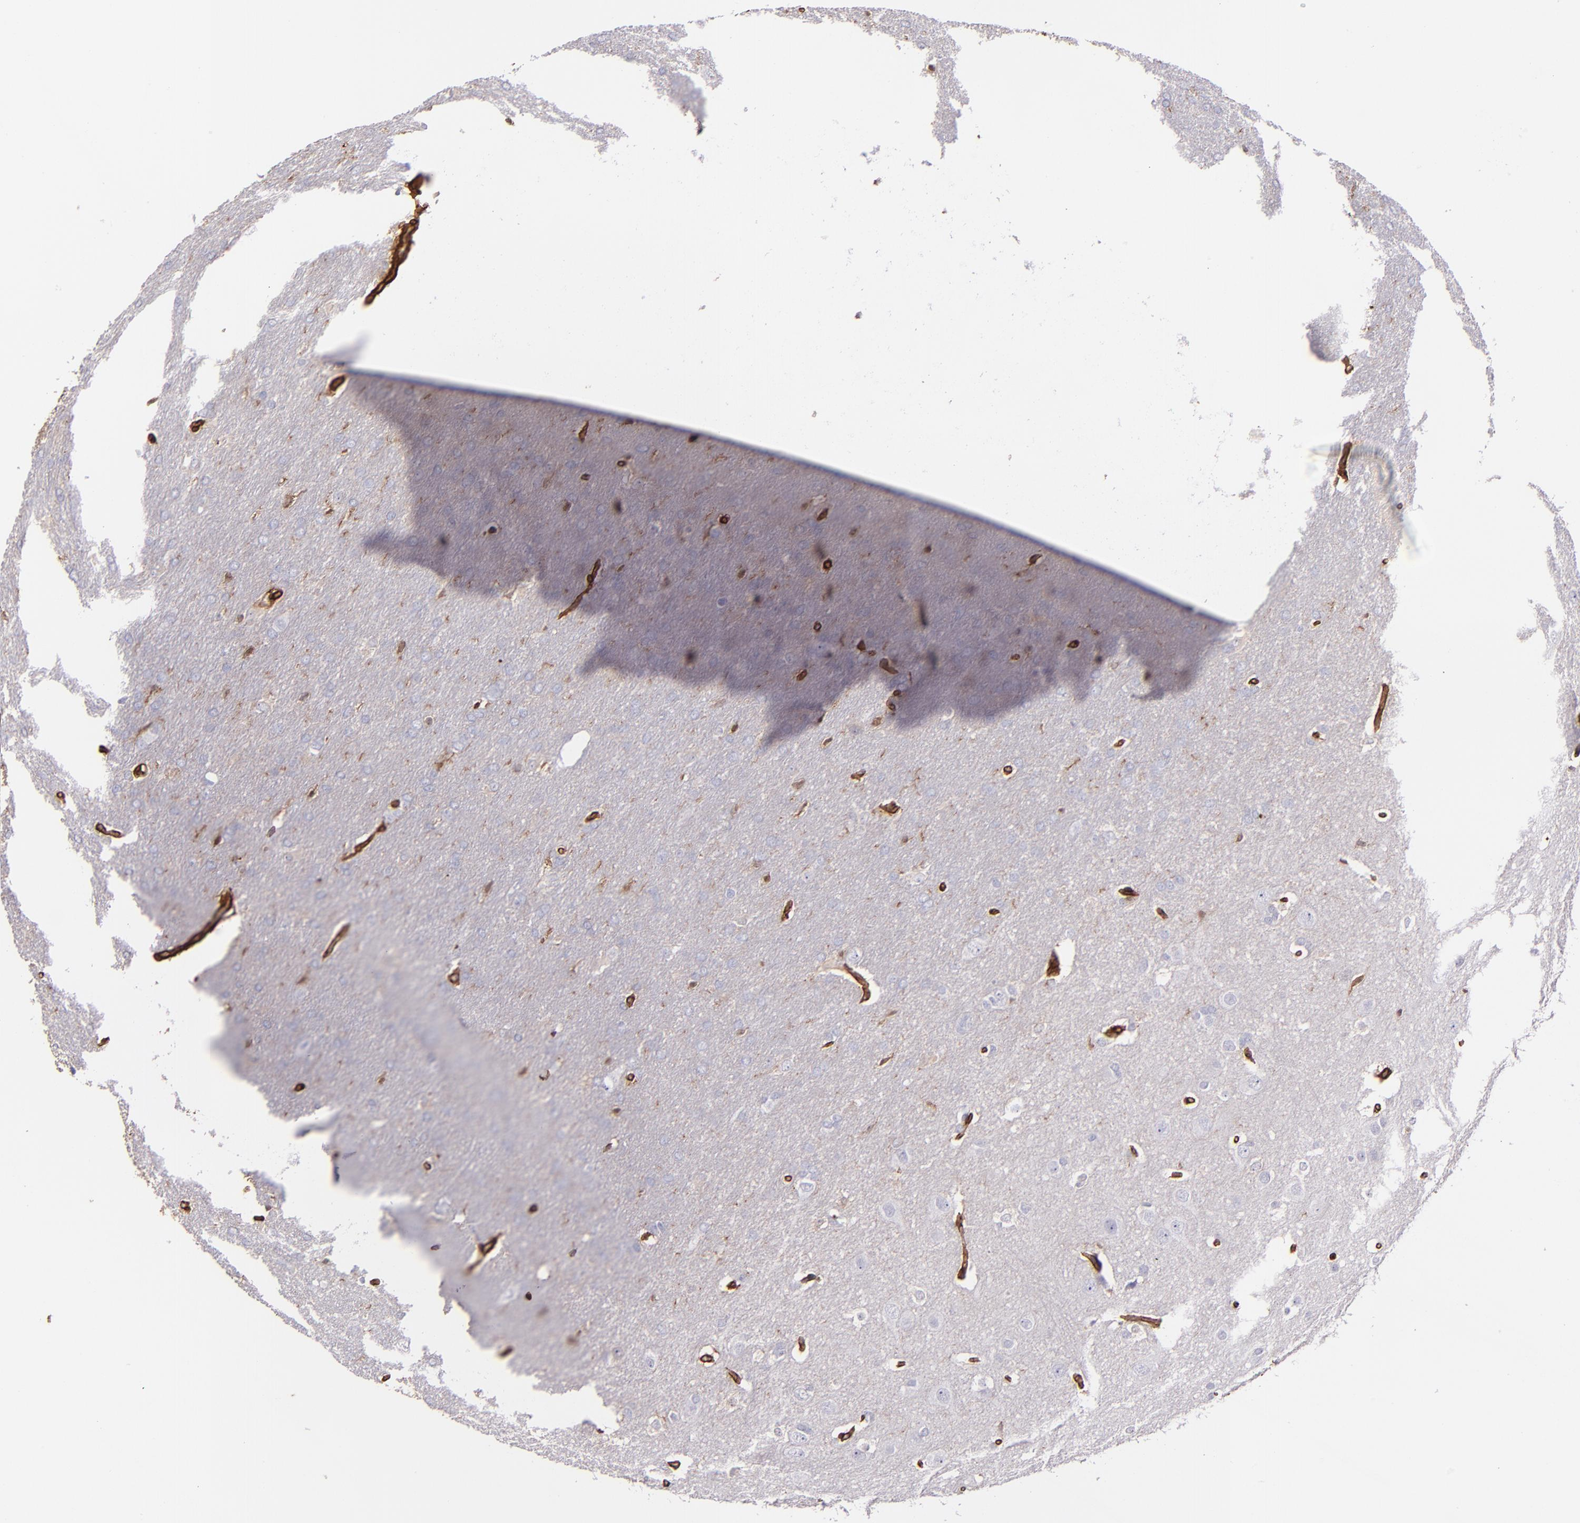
{"staining": {"intensity": "weak", "quantity": "<25%", "location": "cytoplasmic/membranous"}, "tissue": "glioma", "cell_type": "Tumor cells", "image_type": "cancer", "snomed": [{"axis": "morphology", "description": "Glioma, malignant, Low grade"}, {"axis": "topography", "description": "Brain"}], "caption": "Tumor cells show no significant protein positivity in low-grade glioma (malignant).", "gene": "VCL", "patient": {"sex": "female", "age": 32}}